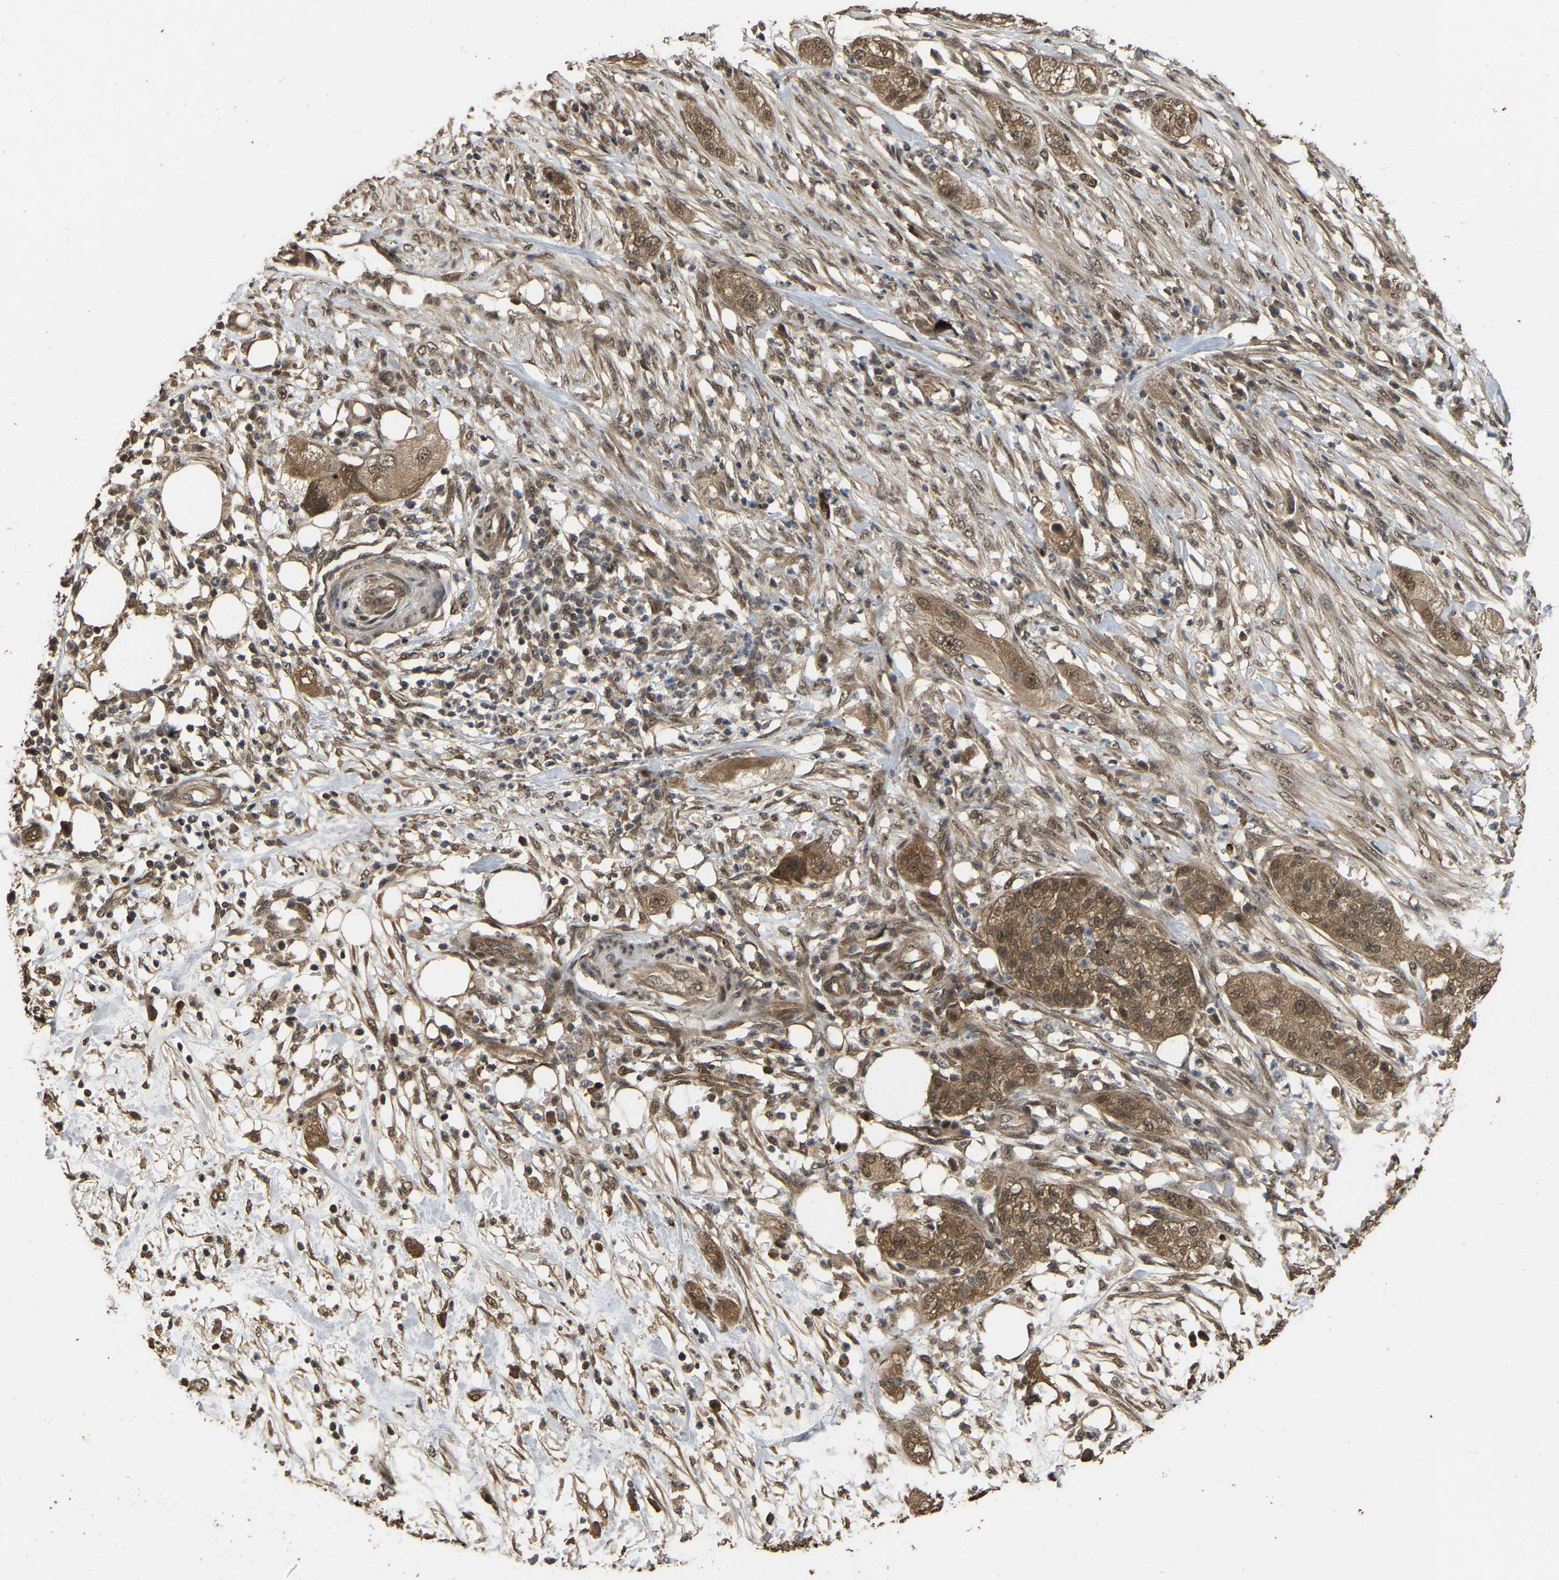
{"staining": {"intensity": "moderate", "quantity": ">75%", "location": "cytoplasmic/membranous"}, "tissue": "pancreatic cancer", "cell_type": "Tumor cells", "image_type": "cancer", "snomed": [{"axis": "morphology", "description": "Adenocarcinoma, NOS"}, {"axis": "topography", "description": "Pancreas"}], "caption": "Protein analysis of pancreatic cancer (adenocarcinoma) tissue exhibits moderate cytoplasmic/membranous positivity in approximately >75% of tumor cells.", "gene": "ARHGAP23", "patient": {"sex": "female", "age": 78}}